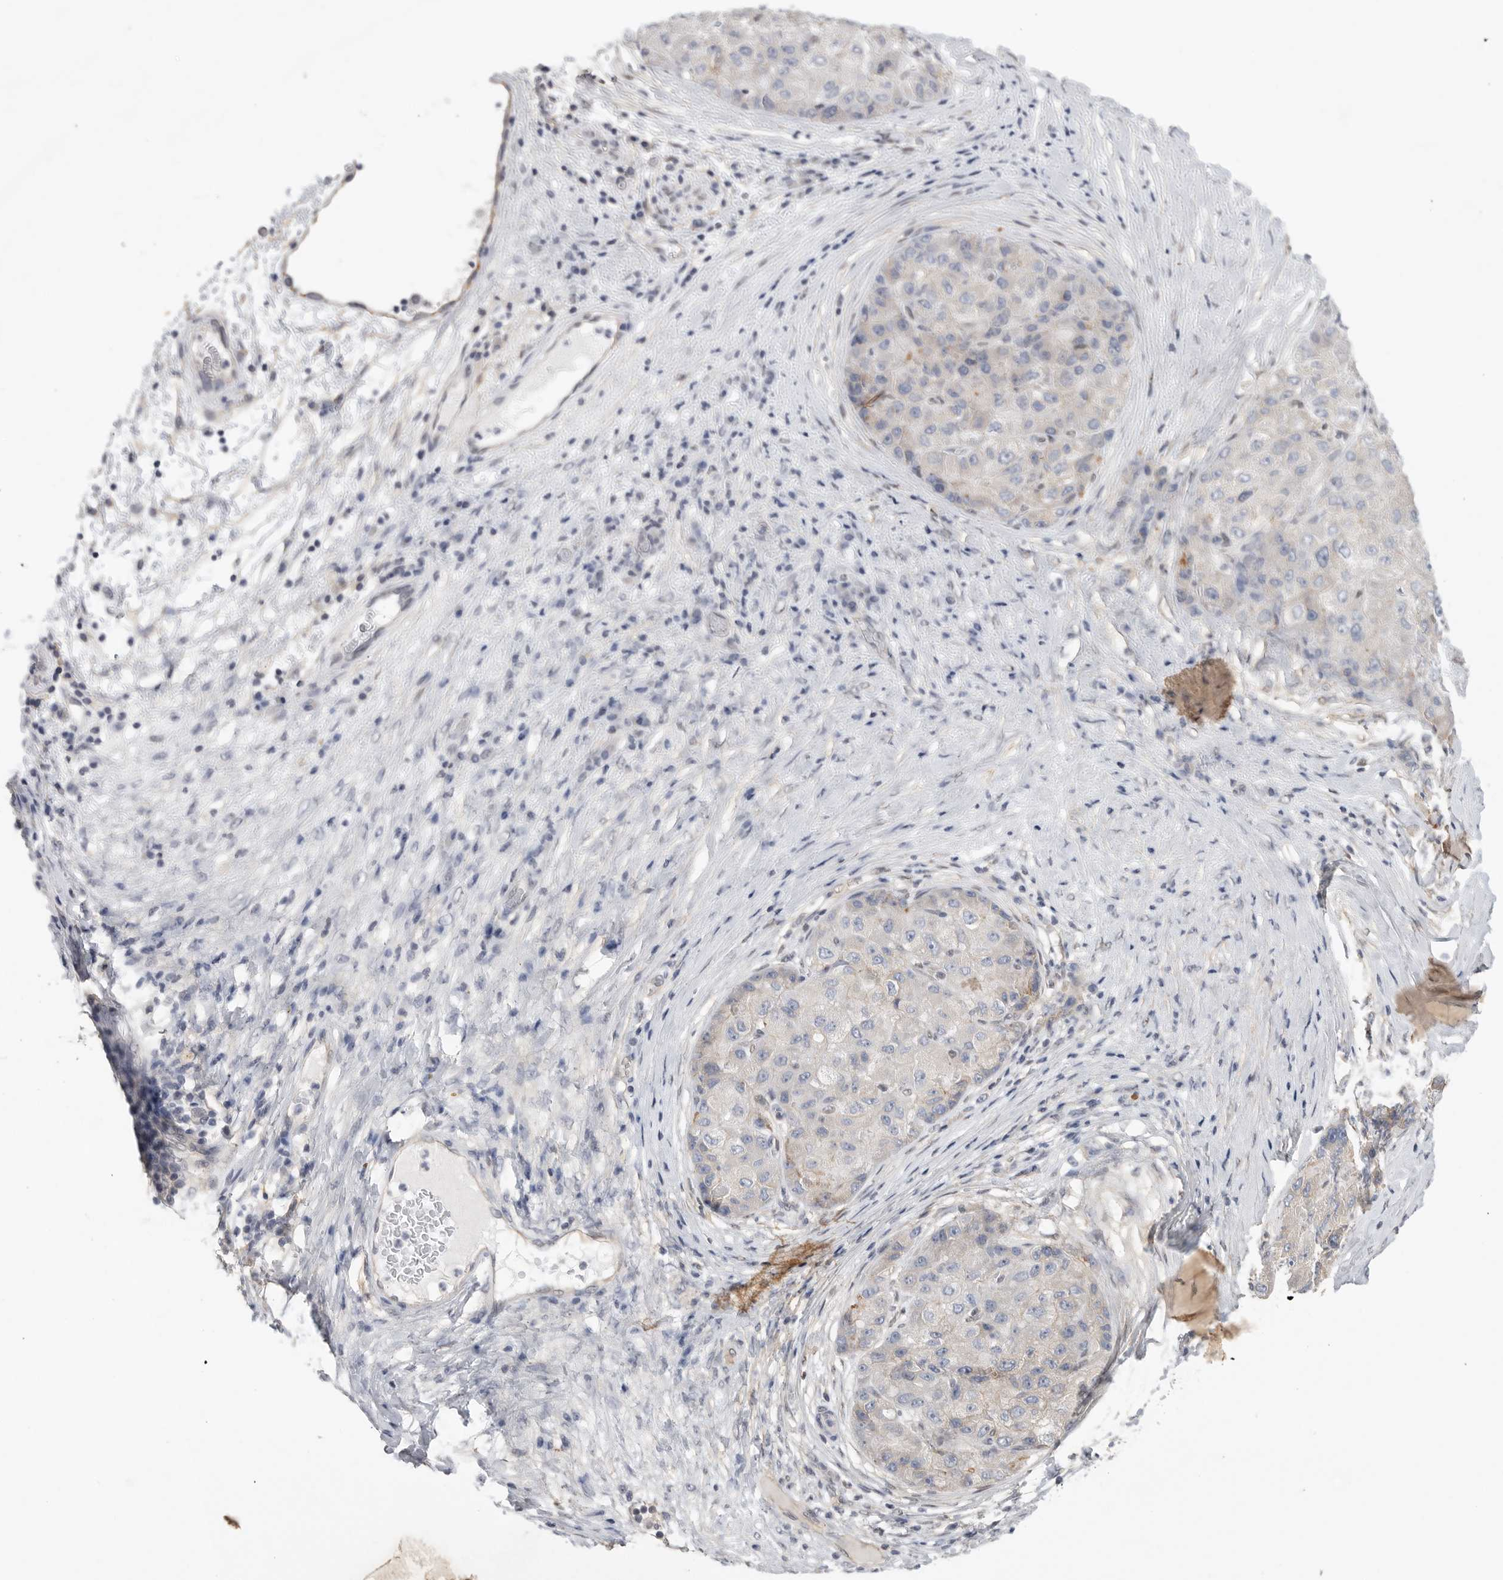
{"staining": {"intensity": "negative", "quantity": "none", "location": "none"}, "tissue": "liver cancer", "cell_type": "Tumor cells", "image_type": "cancer", "snomed": [{"axis": "morphology", "description": "Carcinoma, Hepatocellular, NOS"}, {"axis": "topography", "description": "Liver"}], "caption": "The photomicrograph shows no staining of tumor cells in liver cancer (hepatocellular carcinoma).", "gene": "NECTIN1", "patient": {"sex": "male", "age": 80}}